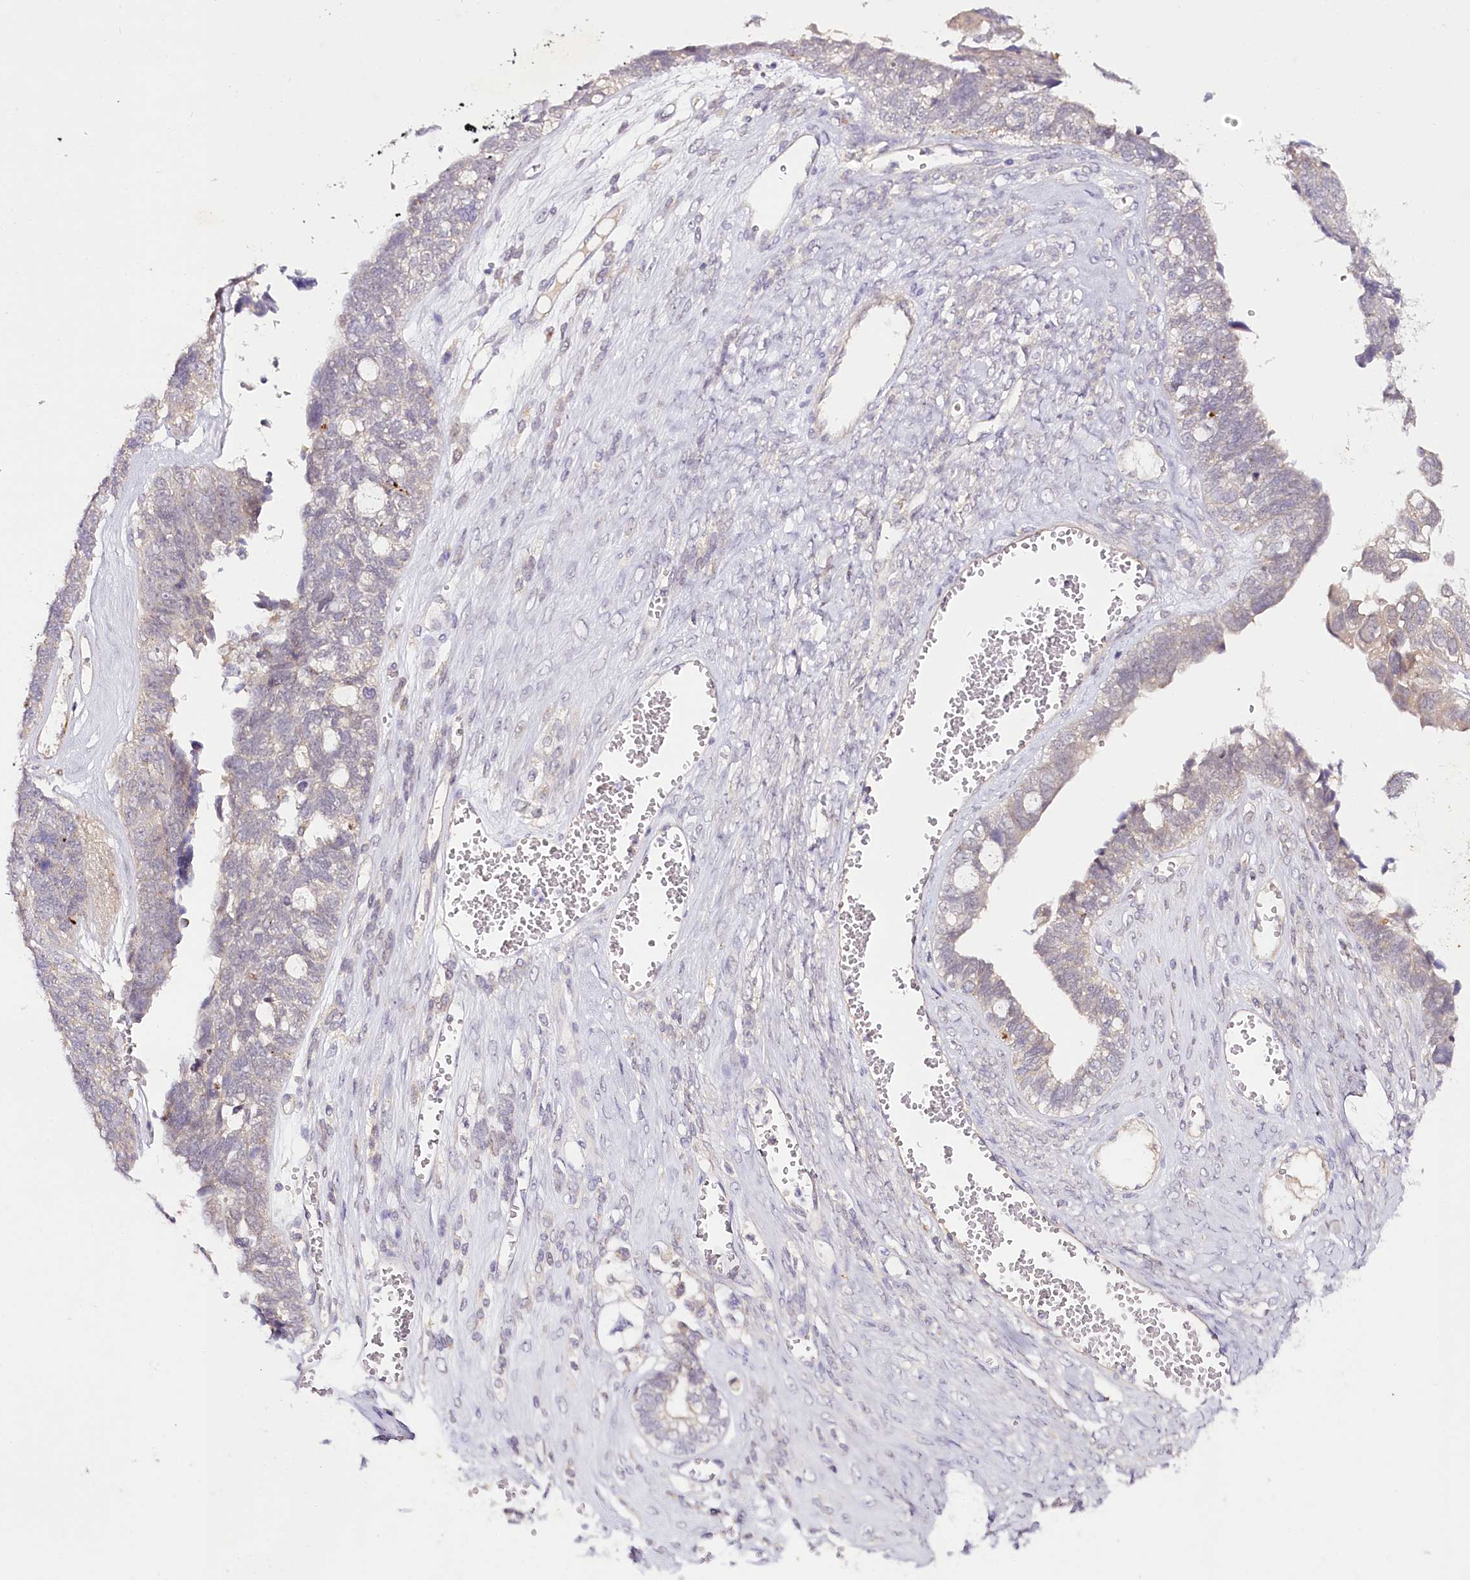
{"staining": {"intensity": "negative", "quantity": "none", "location": "none"}, "tissue": "ovarian cancer", "cell_type": "Tumor cells", "image_type": "cancer", "snomed": [{"axis": "morphology", "description": "Cystadenocarcinoma, serous, NOS"}, {"axis": "topography", "description": "Ovary"}], "caption": "Human ovarian cancer (serous cystadenocarcinoma) stained for a protein using IHC demonstrates no staining in tumor cells.", "gene": "VWA5A", "patient": {"sex": "female", "age": 79}}